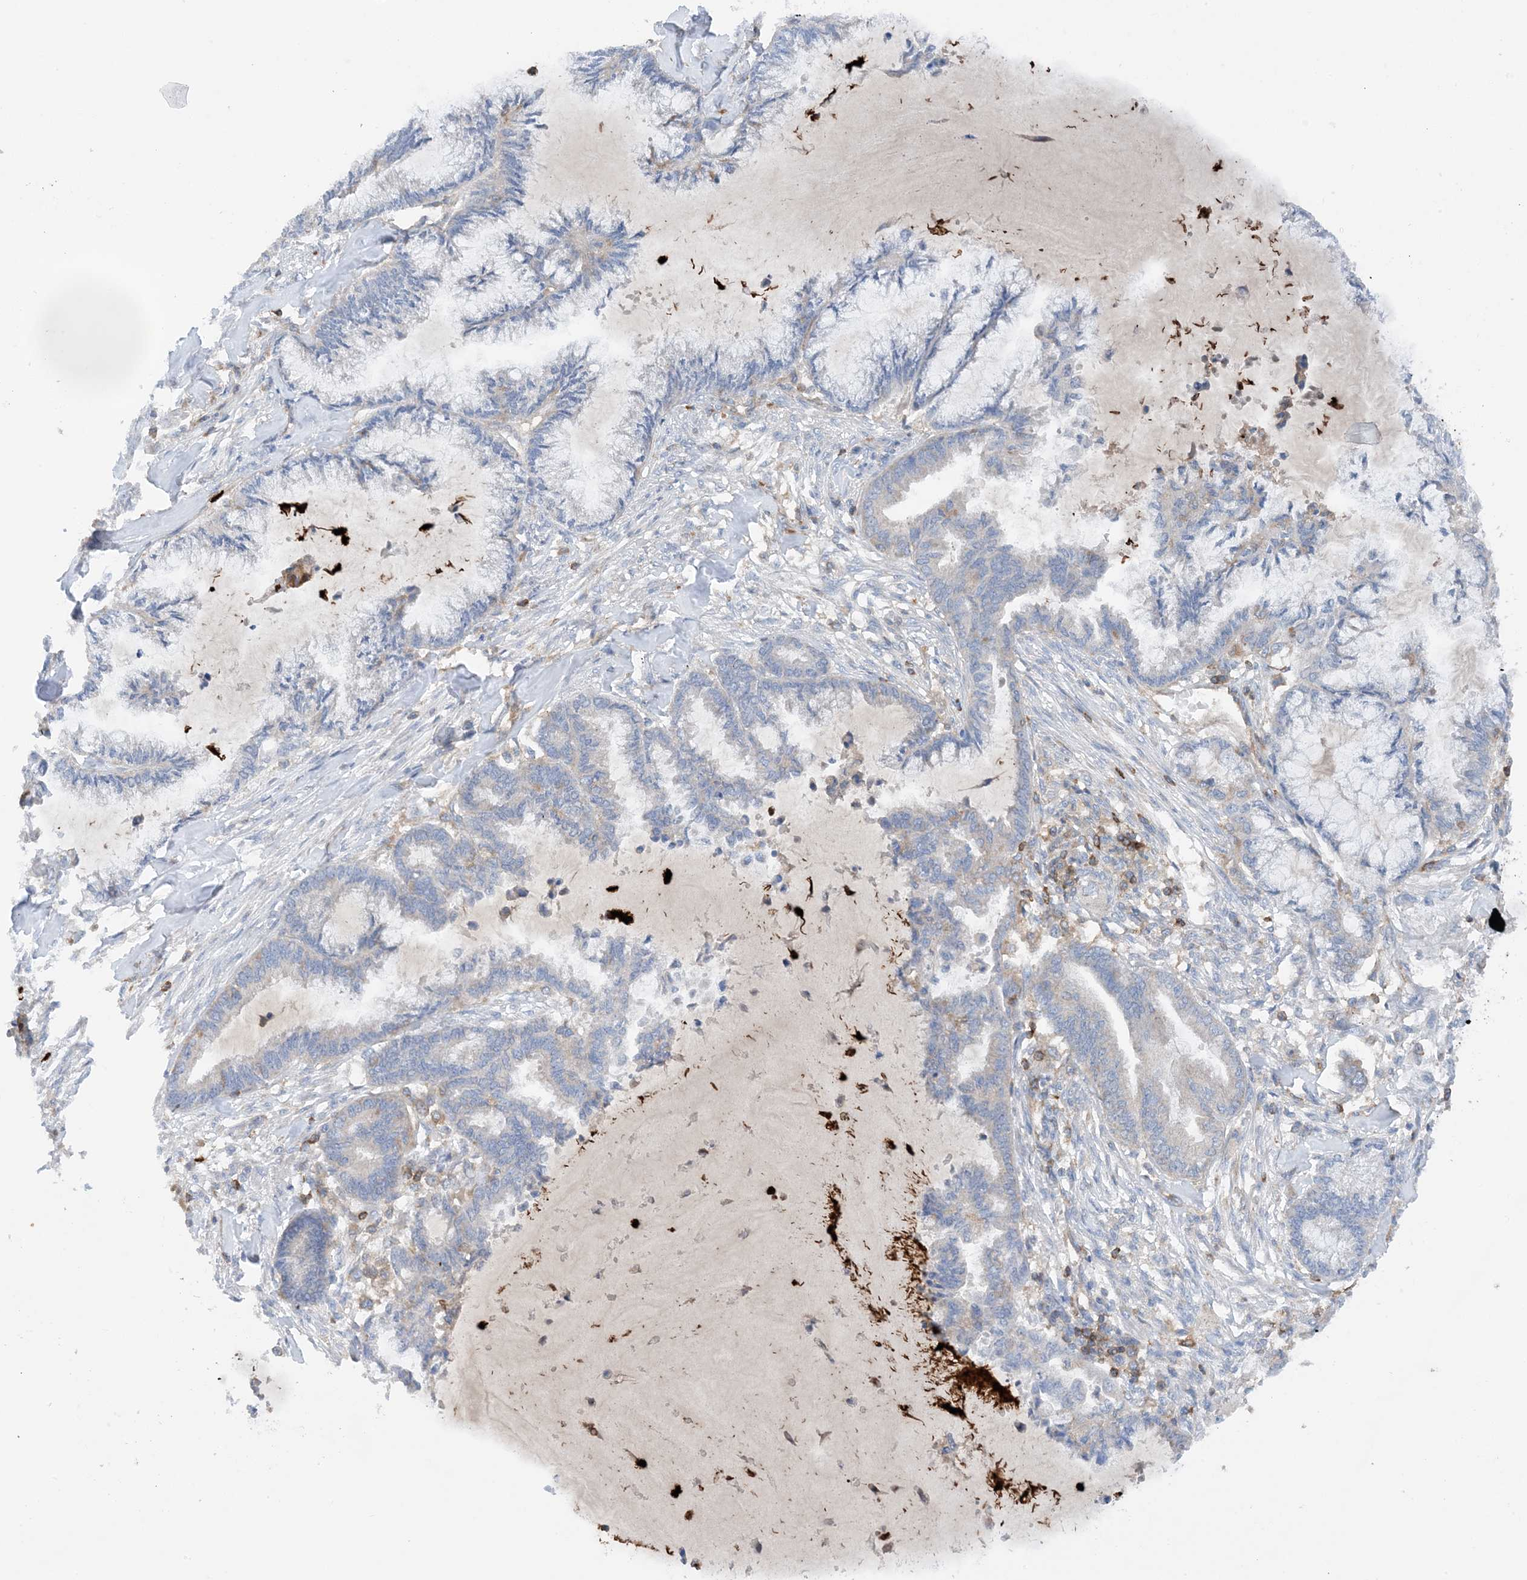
{"staining": {"intensity": "negative", "quantity": "none", "location": "none"}, "tissue": "endometrial cancer", "cell_type": "Tumor cells", "image_type": "cancer", "snomed": [{"axis": "morphology", "description": "Adenocarcinoma, NOS"}, {"axis": "topography", "description": "Endometrium"}], "caption": "Tumor cells show no significant expression in endometrial adenocarcinoma.", "gene": "PHACTR2", "patient": {"sex": "female", "age": 86}}